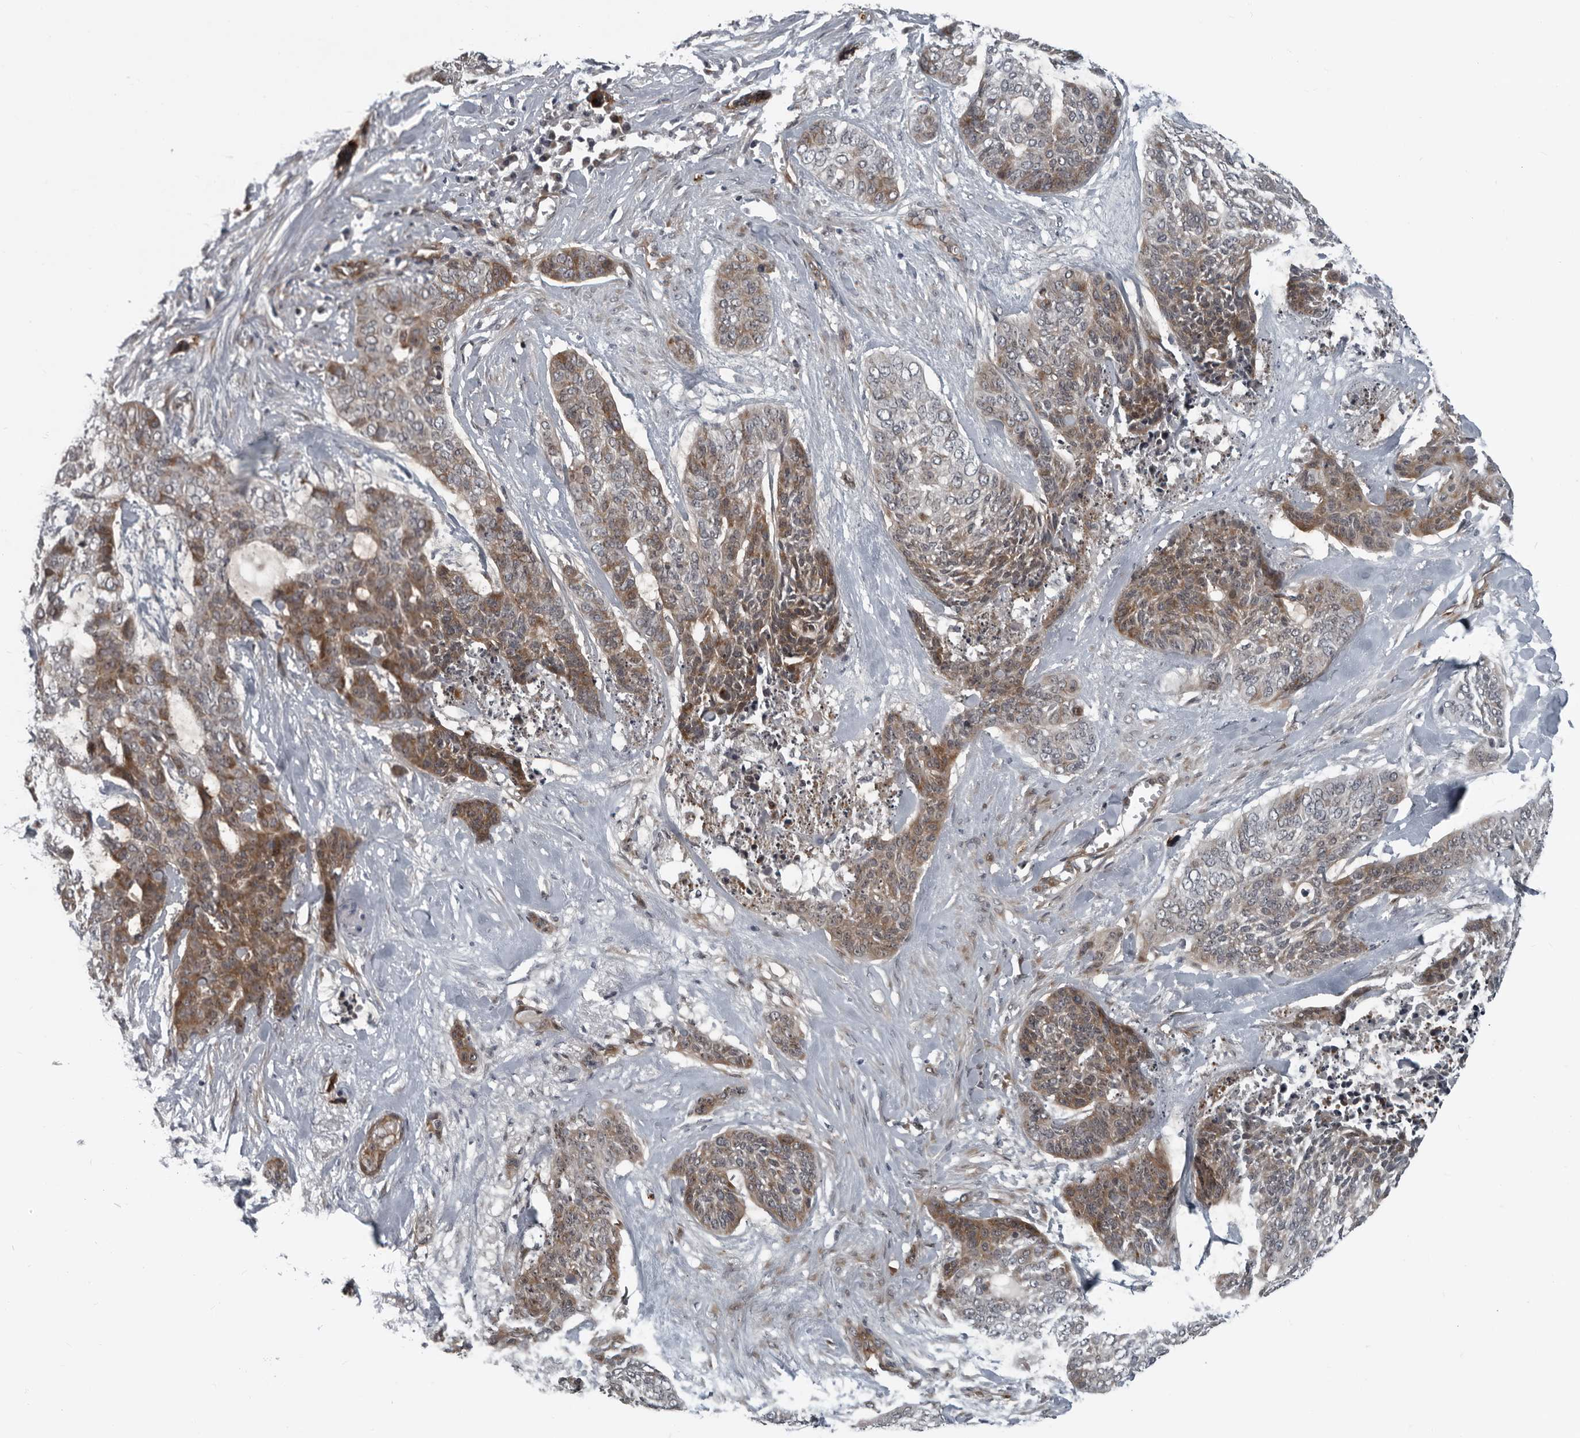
{"staining": {"intensity": "moderate", "quantity": "25%-75%", "location": "cytoplasmic/membranous"}, "tissue": "skin cancer", "cell_type": "Tumor cells", "image_type": "cancer", "snomed": [{"axis": "morphology", "description": "Basal cell carcinoma"}, {"axis": "topography", "description": "Skin"}], "caption": "Skin cancer stained with a brown dye demonstrates moderate cytoplasmic/membranous positive positivity in approximately 25%-75% of tumor cells.", "gene": "FAM102B", "patient": {"sex": "female", "age": 64}}